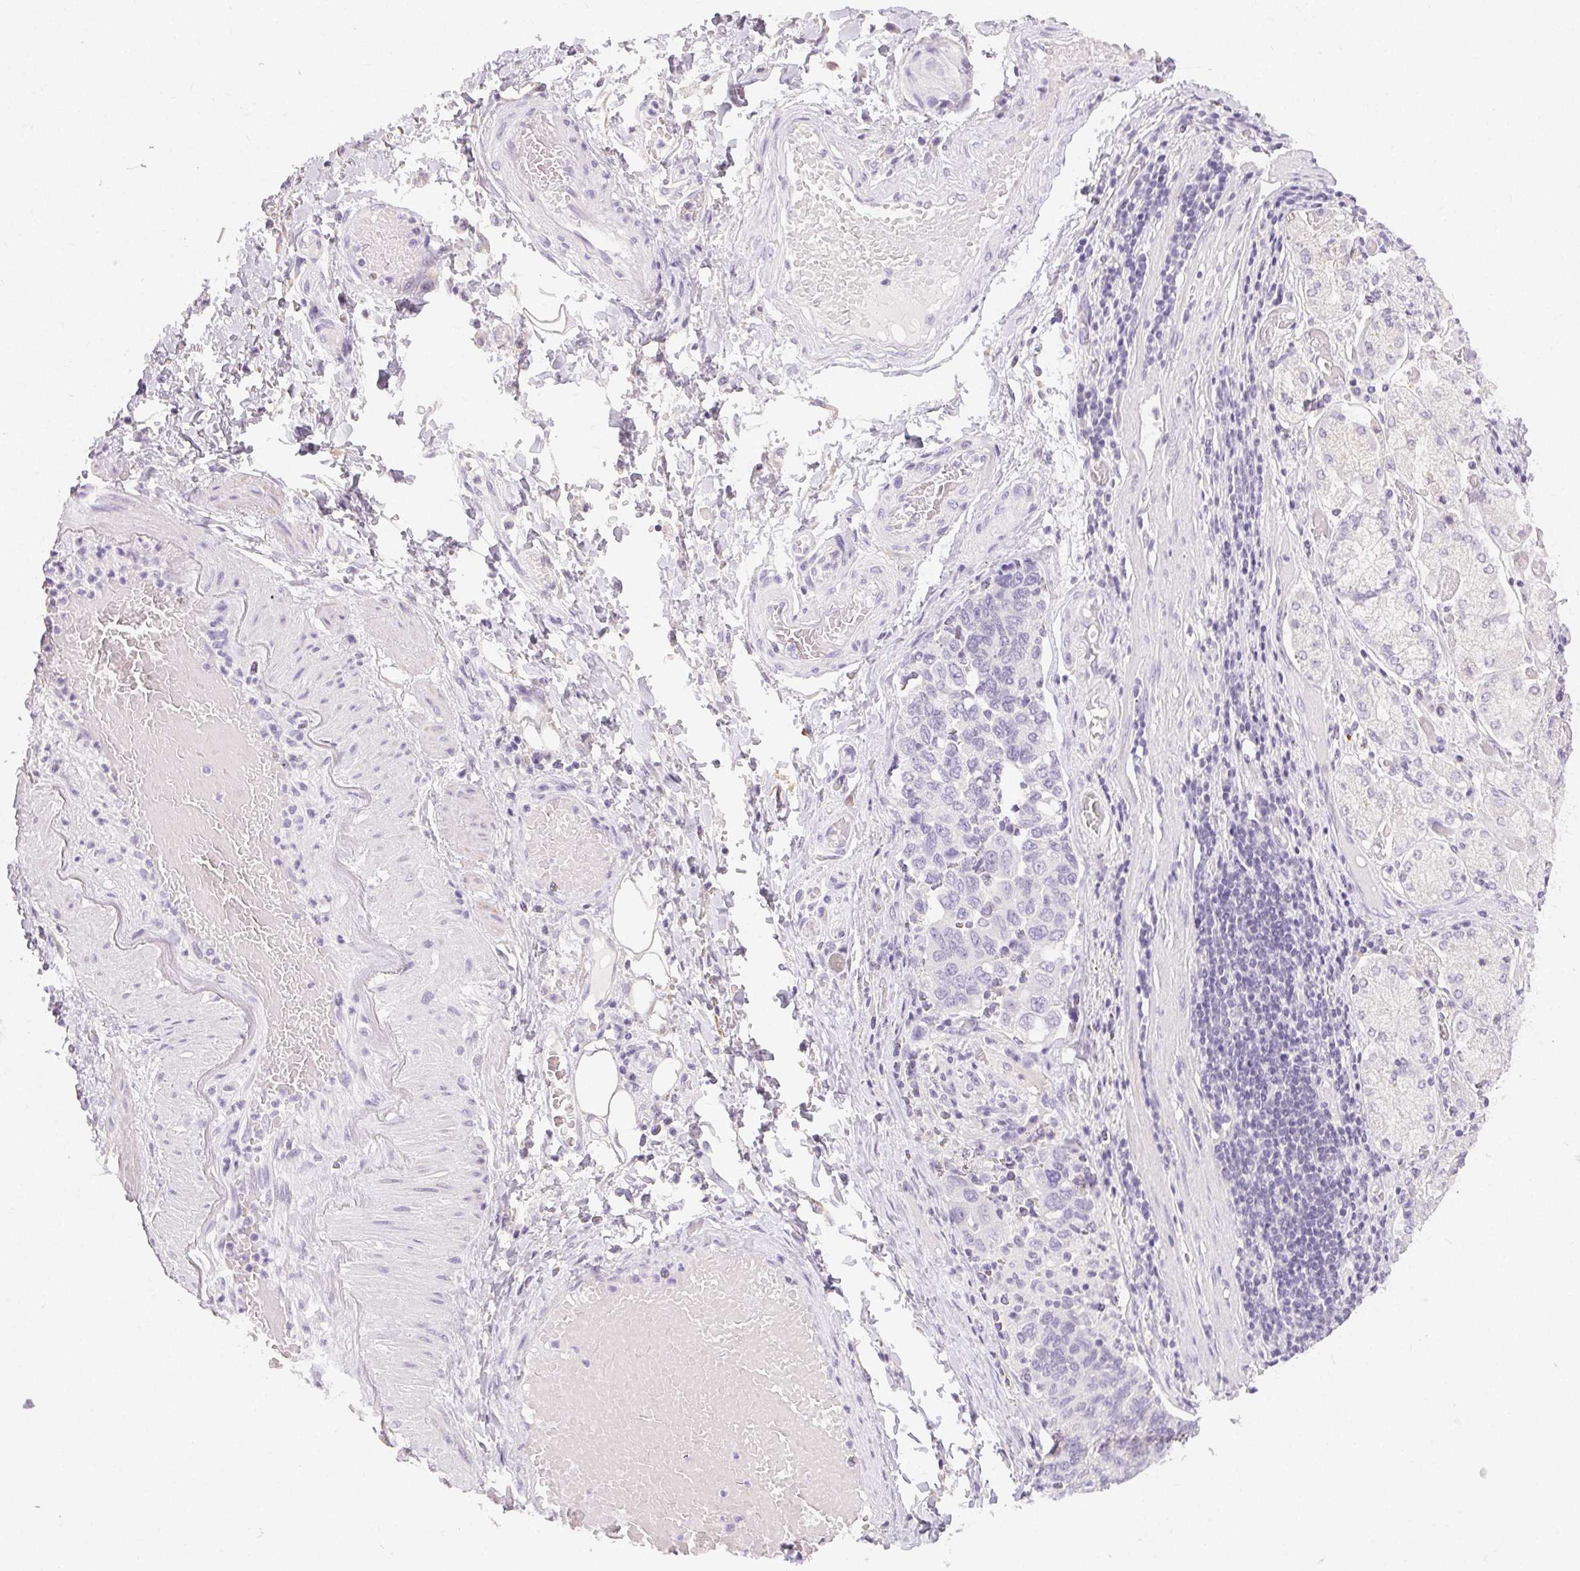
{"staining": {"intensity": "negative", "quantity": "none", "location": "none"}, "tissue": "stomach cancer", "cell_type": "Tumor cells", "image_type": "cancer", "snomed": [{"axis": "morphology", "description": "Adenocarcinoma, NOS"}, {"axis": "topography", "description": "Stomach, upper"}, {"axis": "topography", "description": "Stomach"}], "caption": "This is a image of IHC staining of stomach cancer (adenocarcinoma), which shows no positivity in tumor cells.", "gene": "MIOX", "patient": {"sex": "male", "age": 62}}